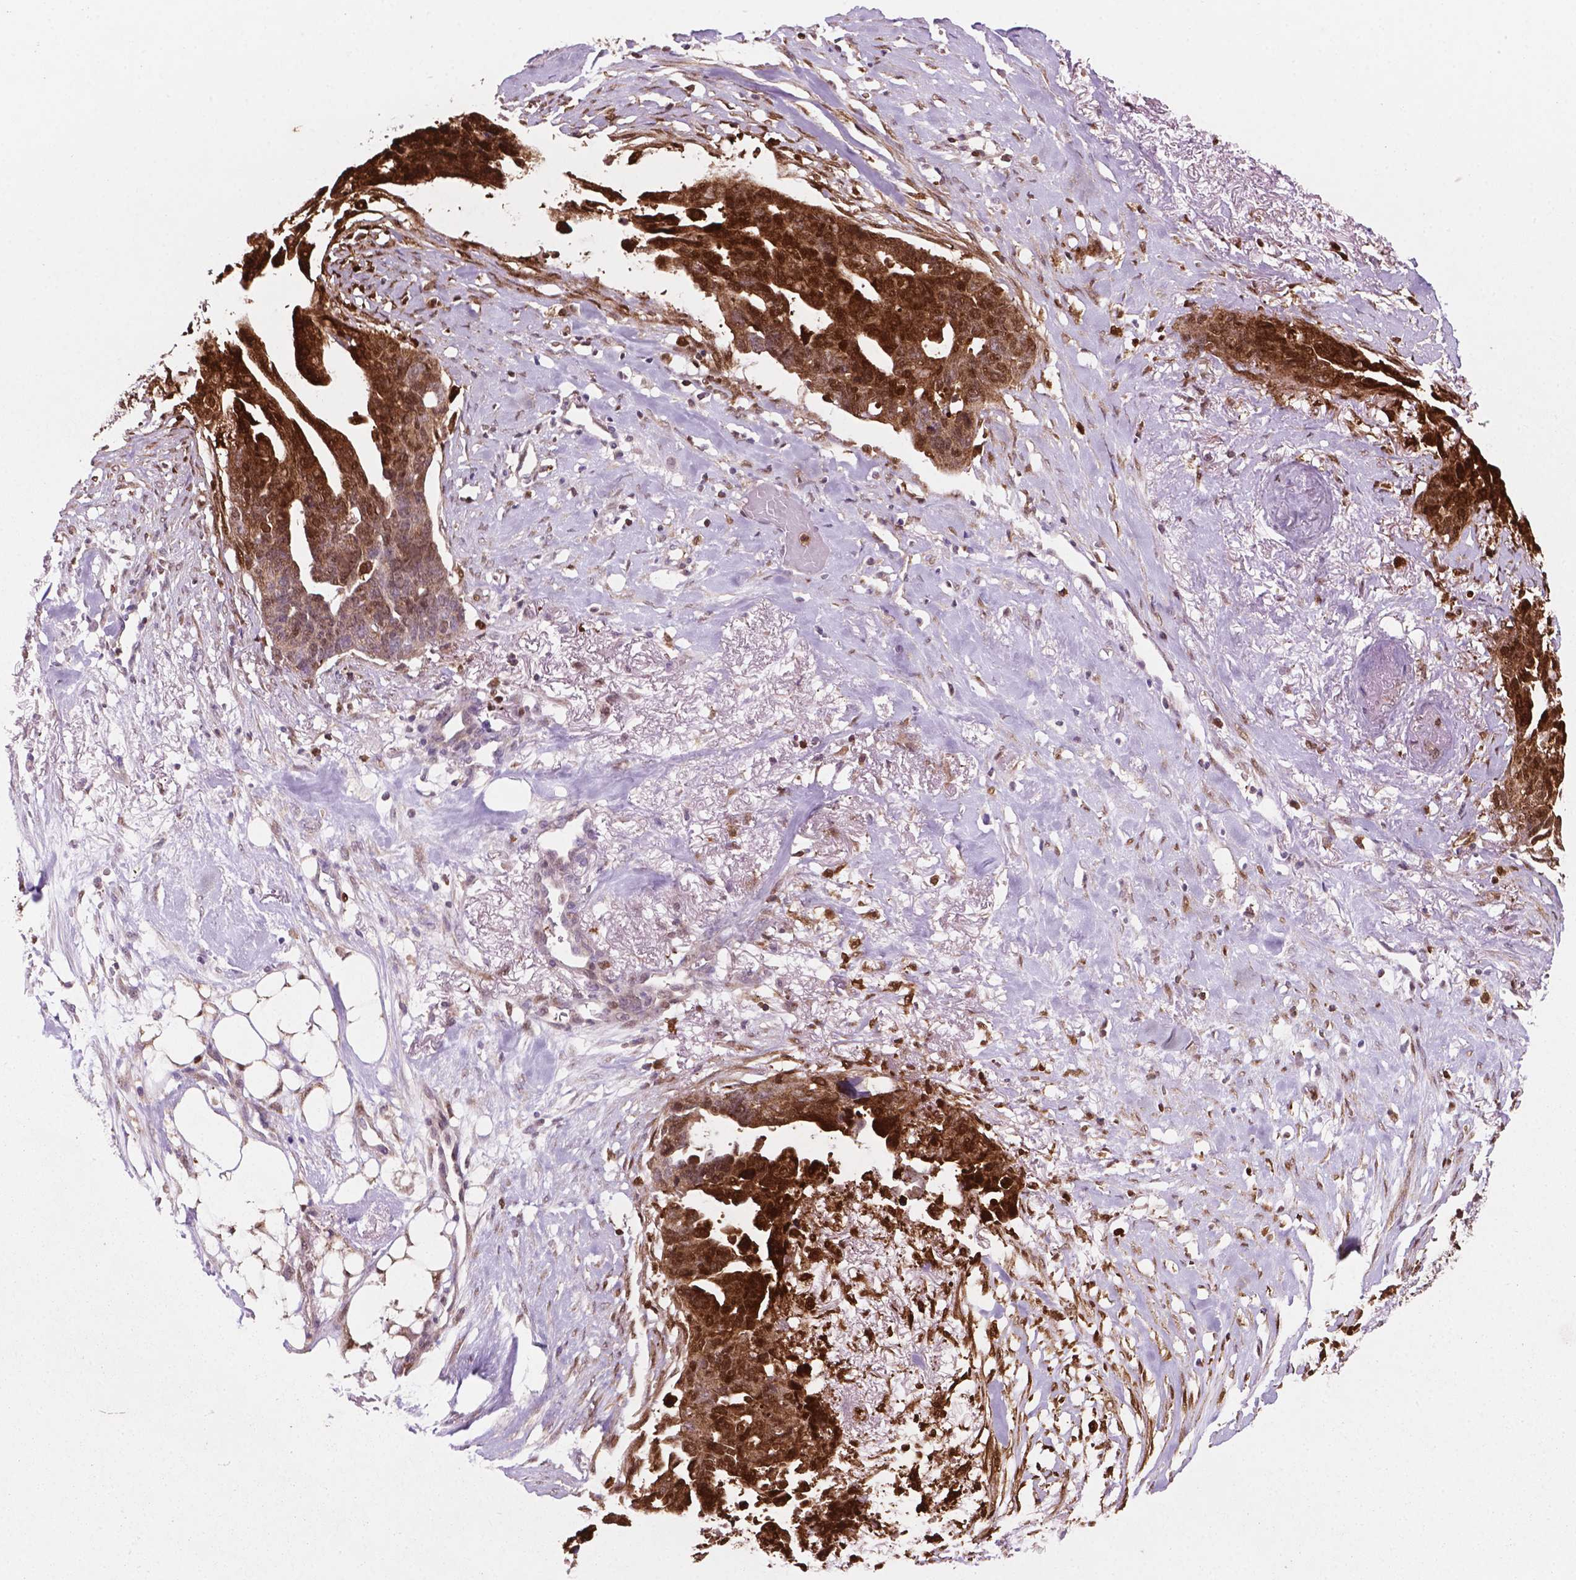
{"staining": {"intensity": "strong", "quantity": ">75%", "location": "cytoplasmic/membranous"}, "tissue": "ovarian cancer", "cell_type": "Tumor cells", "image_type": "cancer", "snomed": [{"axis": "morphology", "description": "Cystadenocarcinoma, serous, NOS"}, {"axis": "topography", "description": "Ovary"}], "caption": "Strong cytoplasmic/membranous expression is appreciated in approximately >75% of tumor cells in ovarian cancer (serous cystadenocarcinoma).", "gene": "LDHA", "patient": {"sex": "female", "age": 69}}